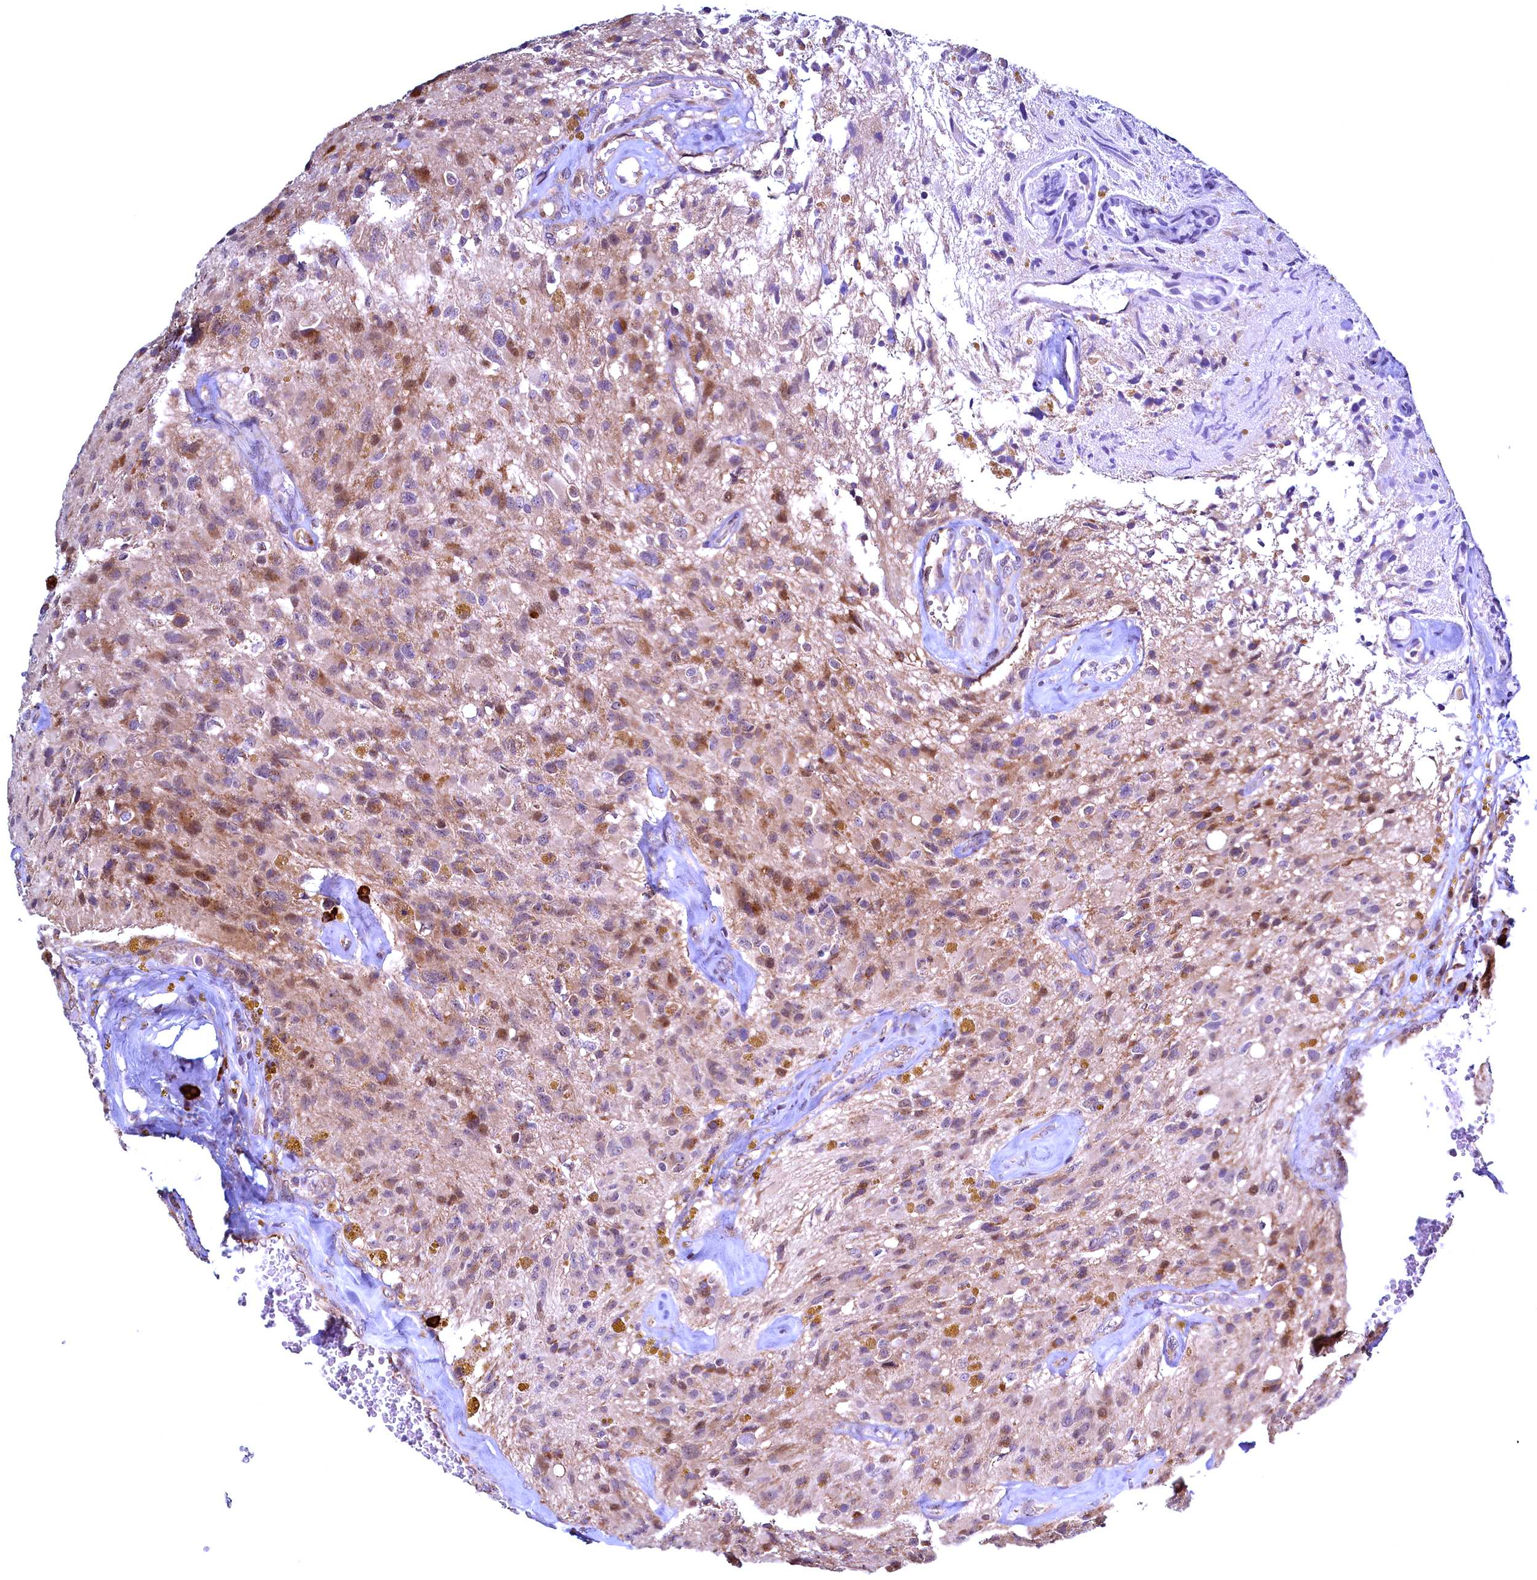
{"staining": {"intensity": "moderate", "quantity": "<25%", "location": "cytoplasmic/membranous,nuclear"}, "tissue": "glioma", "cell_type": "Tumor cells", "image_type": "cancer", "snomed": [{"axis": "morphology", "description": "Glioma, malignant, High grade"}, {"axis": "topography", "description": "Brain"}], "caption": "The photomicrograph demonstrates staining of high-grade glioma (malignant), revealing moderate cytoplasmic/membranous and nuclear protein staining (brown color) within tumor cells. The protein is stained brown, and the nuclei are stained in blue (DAB IHC with brightfield microscopy, high magnification).", "gene": "RBFA", "patient": {"sex": "male", "age": 69}}